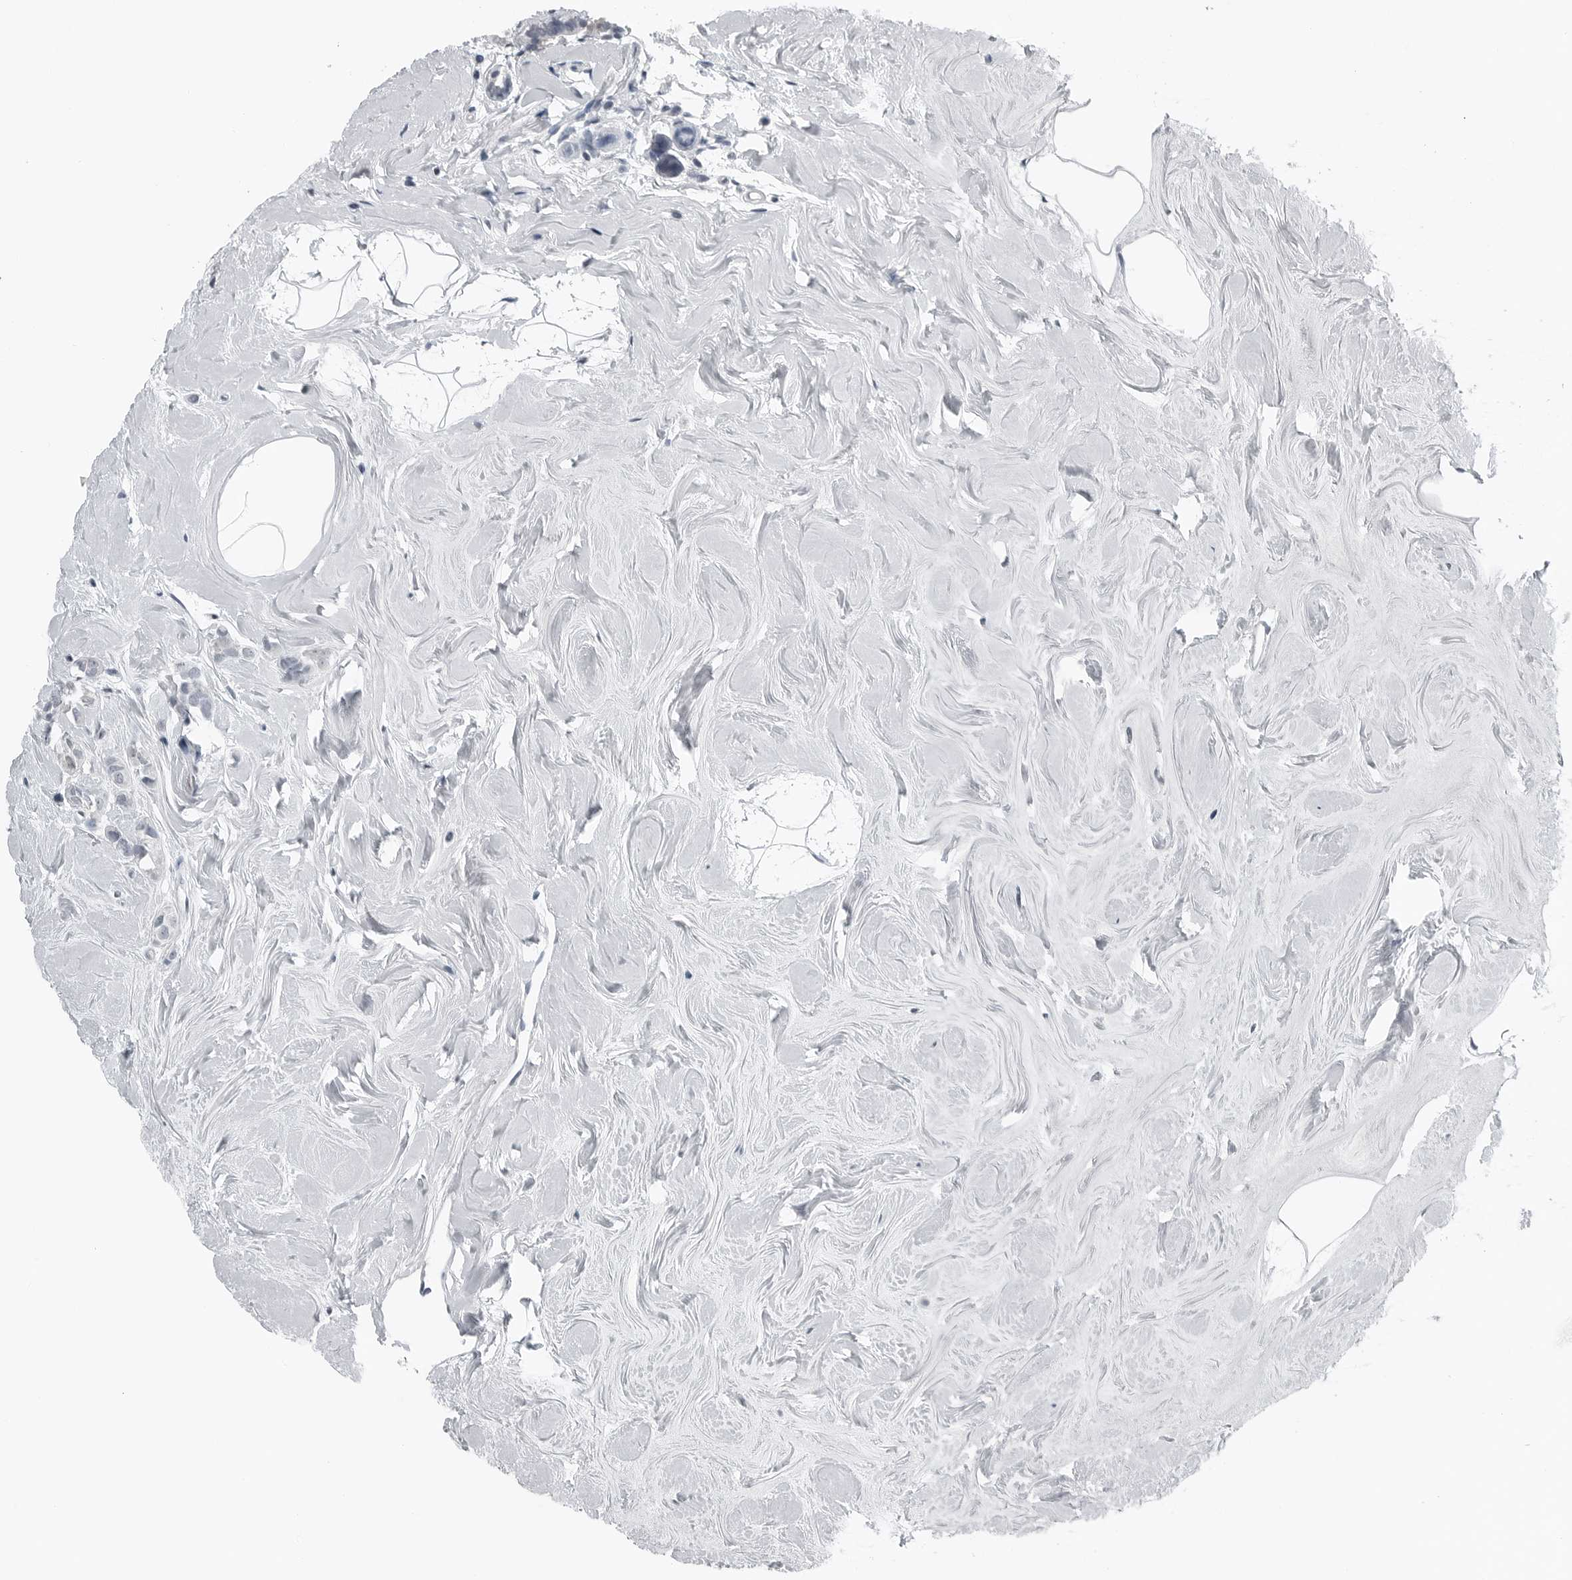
{"staining": {"intensity": "negative", "quantity": "none", "location": "none"}, "tissue": "breast cancer", "cell_type": "Tumor cells", "image_type": "cancer", "snomed": [{"axis": "morphology", "description": "Lobular carcinoma"}, {"axis": "topography", "description": "Breast"}], "caption": "High power microscopy micrograph of an immunohistochemistry (IHC) histopathology image of breast cancer, revealing no significant staining in tumor cells.", "gene": "SPINK1", "patient": {"sex": "female", "age": 47}}